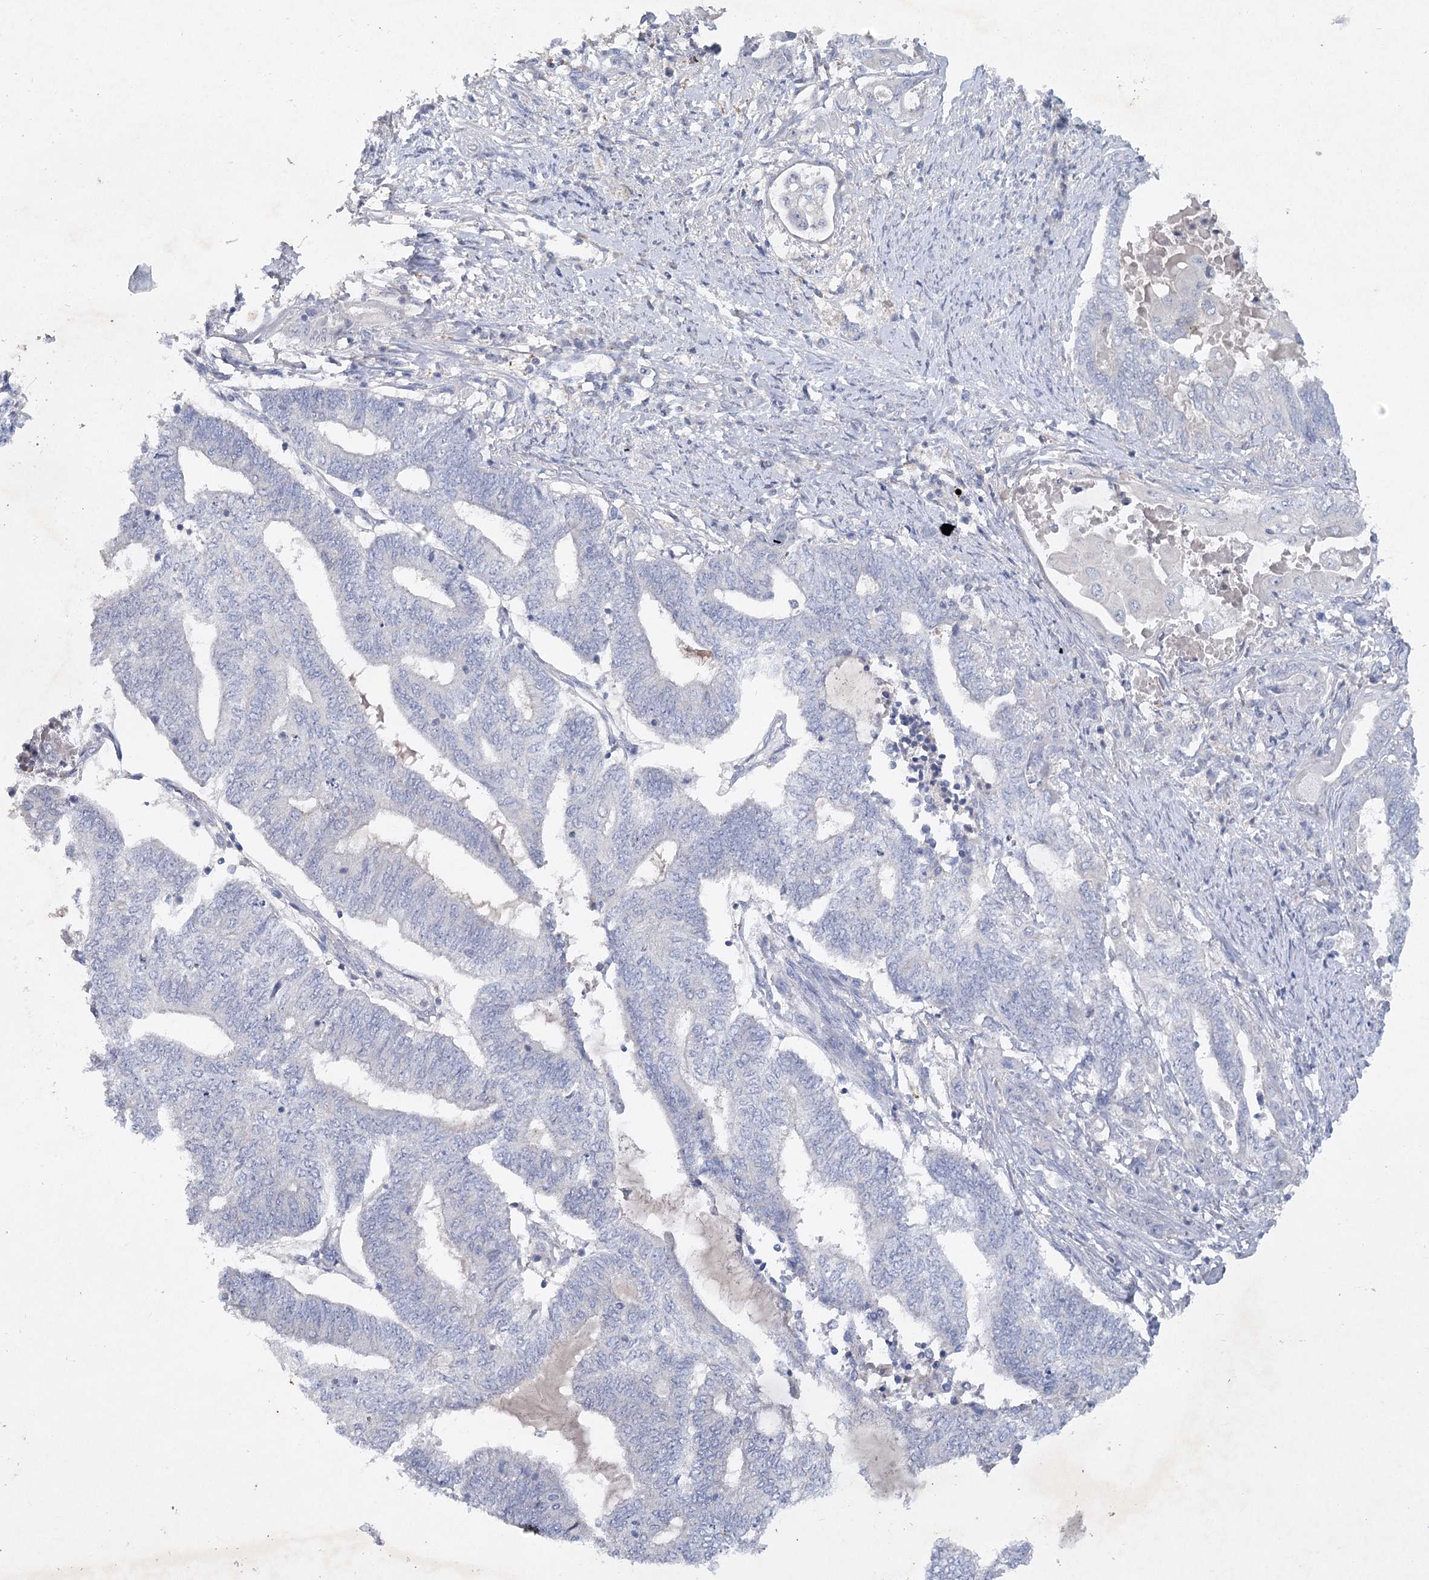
{"staining": {"intensity": "negative", "quantity": "none", "location": "none"}, "tissue": "endometrial cancer", "cell_type": "Tumor cells", "image_type": "cancer", "snomed": [{"axis": "morphology", "description": "Adenocarcinoma, NOS"}, {"axis": "topography", "description": "Uterus"}, {"axis": "topography", "description": "Endometrium"}], "caption": "High magnification brightfield microscopy of adenocarcinoma (endometrial) stained with DAB (brown) and counterstained with hematoxylin (blue): tumor cells show no significant expression. (Immunohistochemistry (ihc), brightfield microscopy, high magnification).", "gene": "MAP3K13", "patient": {"sex": "female", "age": 70}}